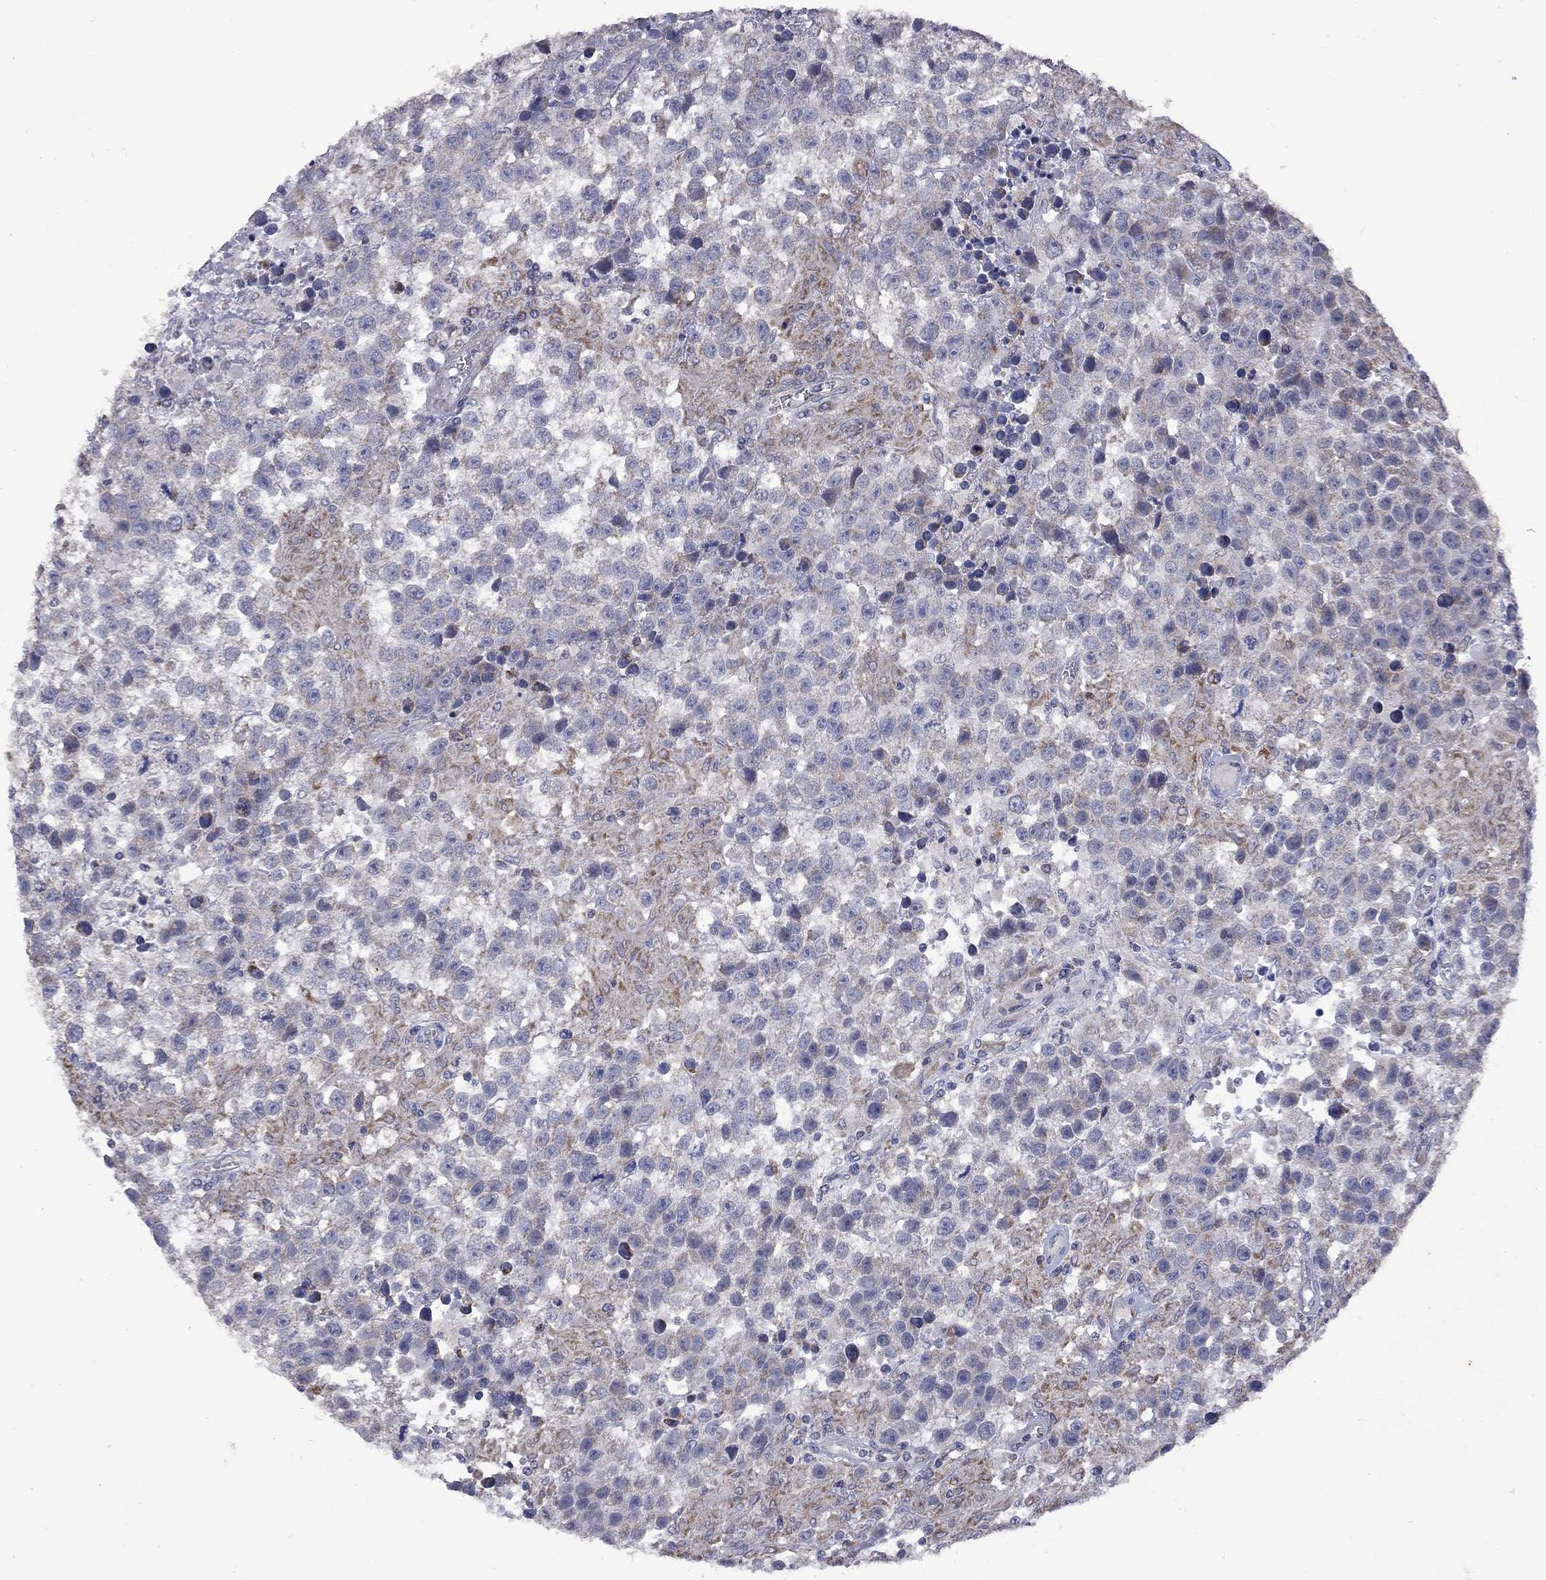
{"staining": {"intensity": "weak", "quantity": "<25%", "location": "cytoplasmic/membranous"}, "tissue": "testis cancer", "cell_type": "Tumor cells", "image_type": "cancer", "snomed": [{"axis": "morphology", "description": "Seminoma, NOS"}, {"axis": "topography", "description": "Testis"}], "caption": "An immunohistochemistry histopathology image of testis cancer (seminoma) is shown. There is no staining in tumor cells of testis cancer (seminoma).", "gene": "NDUFB1", "patient": {"sex": "male", "age": 43}}